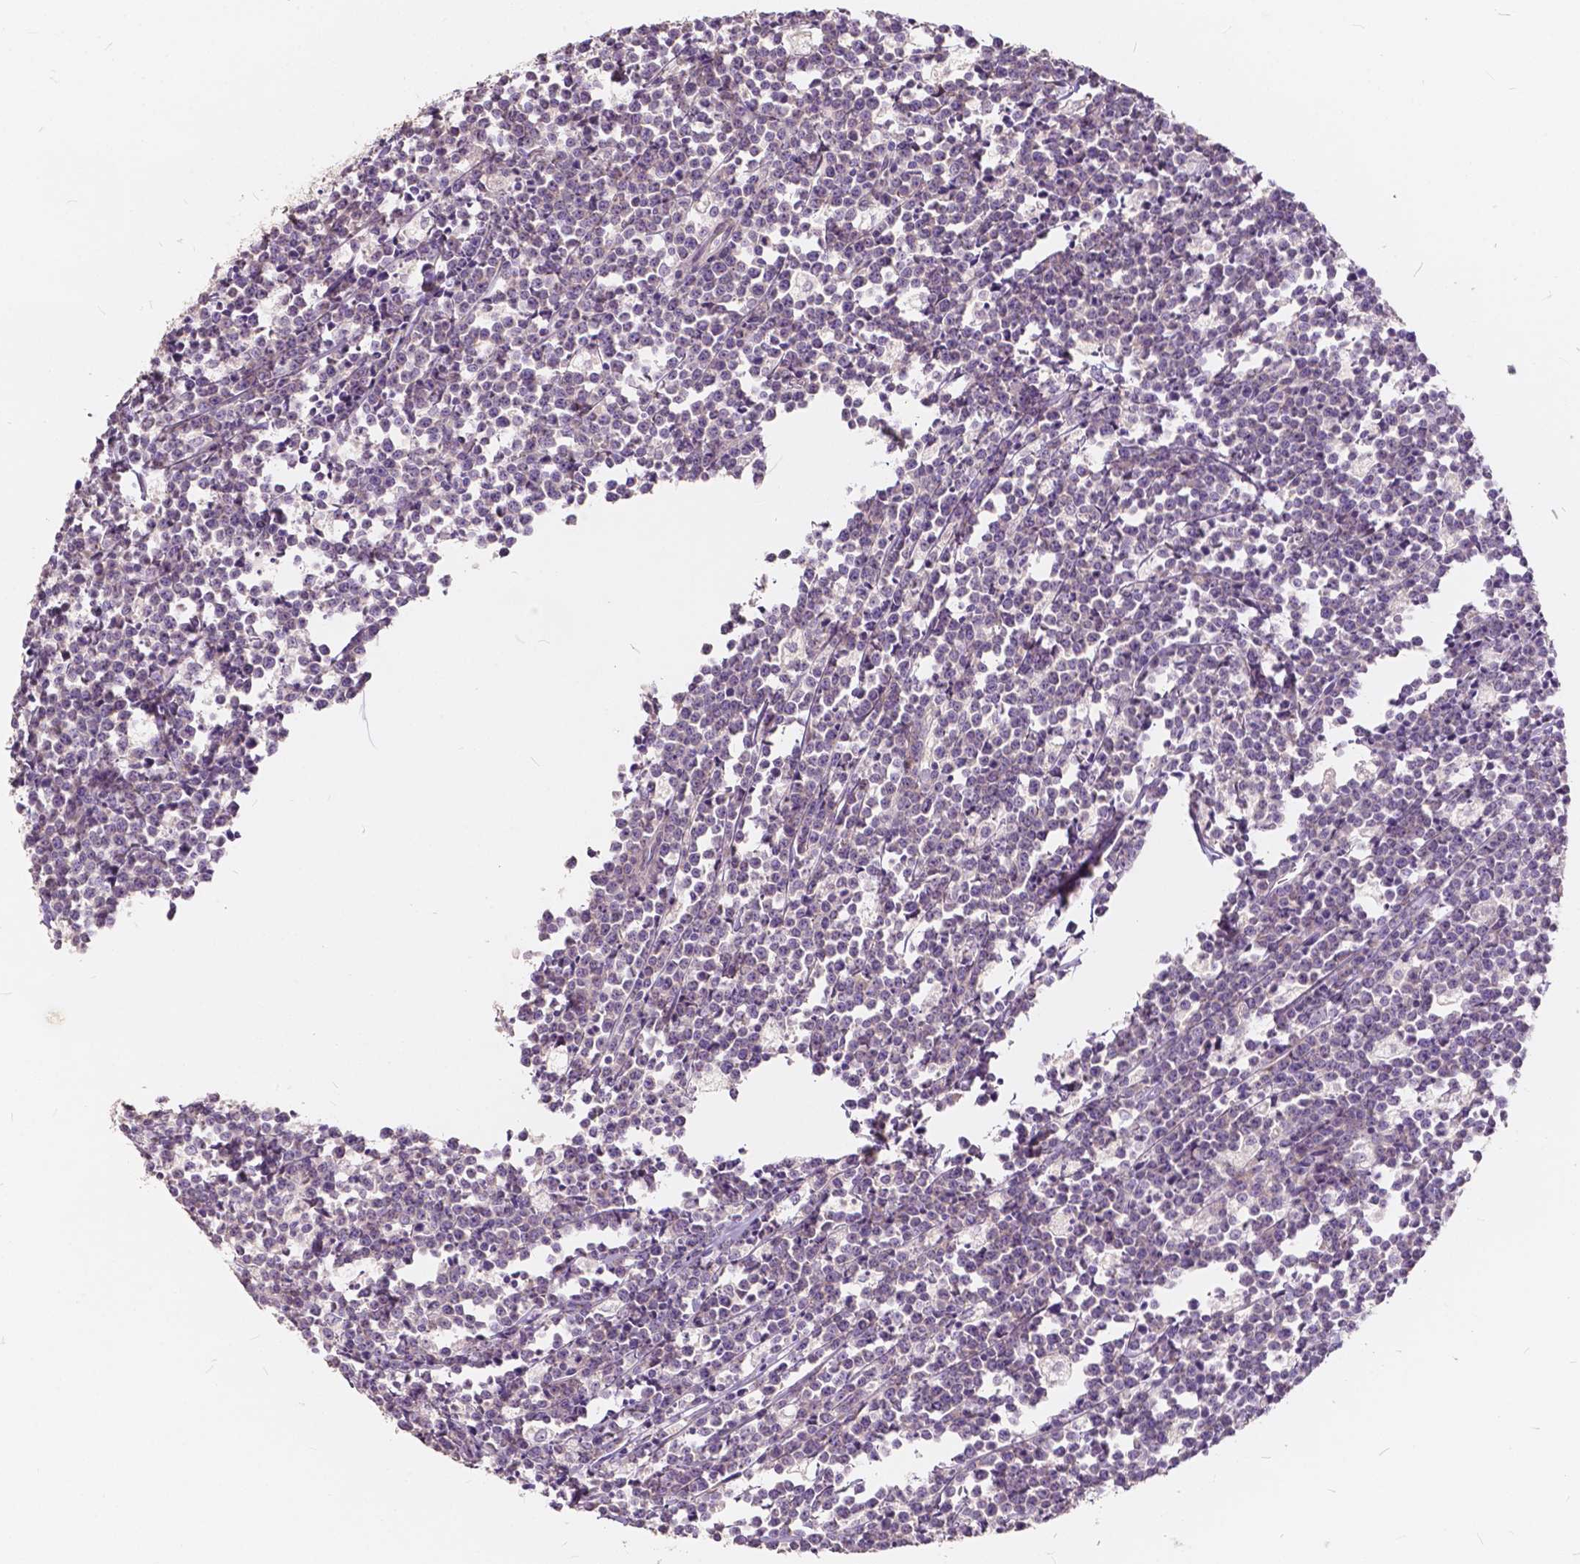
{"staining": {"intensity": "negative", "quantity": "none", "location": "none"}, "tissue": "lymphoma", "cell_type": "Tumor cells", "image_type": "cancer", "snomed": [{"axis": "morphology", "description": "Malignant lymphoma, non-Hodgkin's type, High grade"}, {"axis": "topography", "description": "Small intestine"}], "caption": "Immunohistochemistry micrograph of neoplastic tissue: malignant lymphoma, non-Hodgkin's type (high-grade) stained with DAB exhibits no significant protein positivity in tumor cells. (Immunohistochemistry (ihc), brightfield microscopy, high magnification).", "gene": "SLC7A8", "patient": {"sex": "female", "age": 56}}